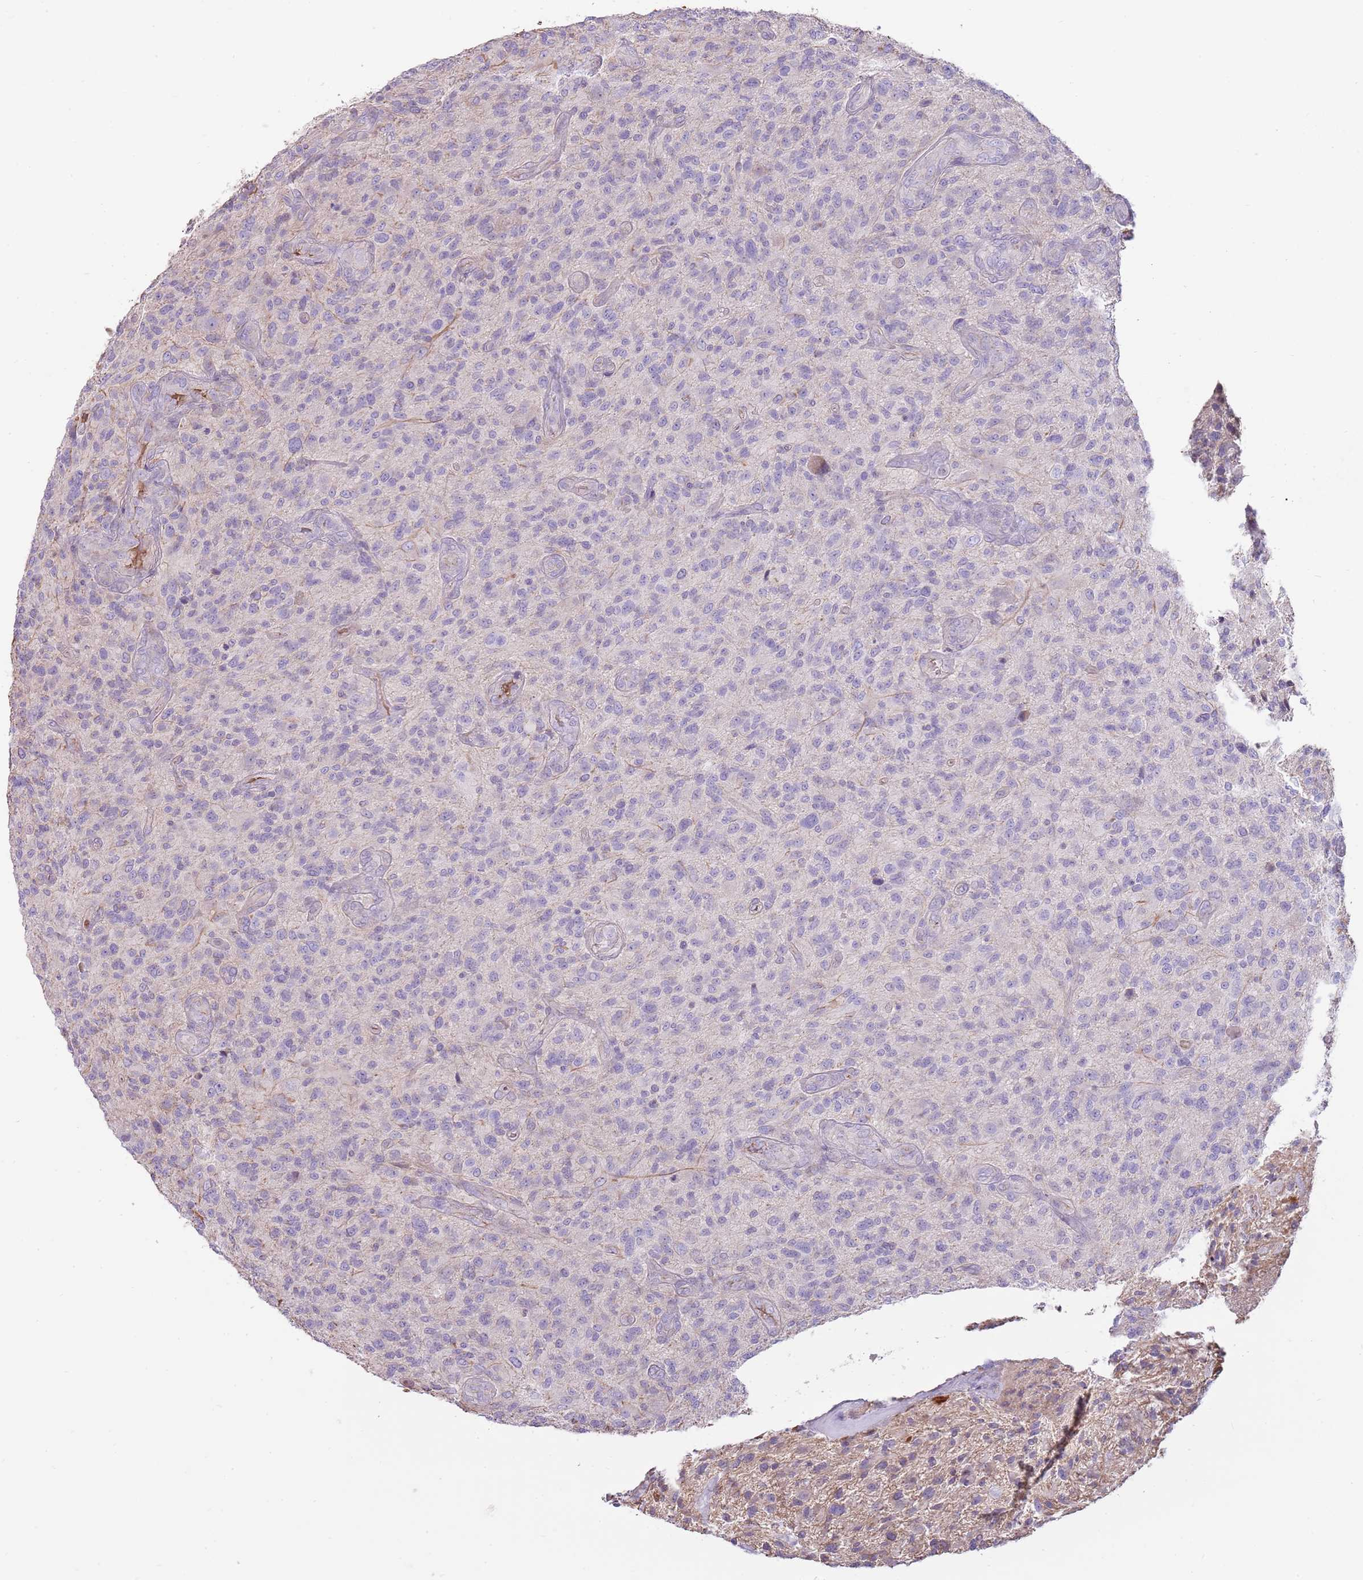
{"staining": {"intensity": "negative", "quantity": "none", "location": "none"}, "tissue": "glioma", "cell_type": "Tumor cells", "image_type": "cancer", "snomed": [{"axis": "morphology", "description": "Glioma, malignant, High grade"}, {"axis": "topography", "description": "Brain"}], "caption": "Histopathology image shows no significant protein positivity in tumor cells of high-grade glioma (malignant).", "gene": "MCUB", "patient": {"sex": "male", "age": 47}}